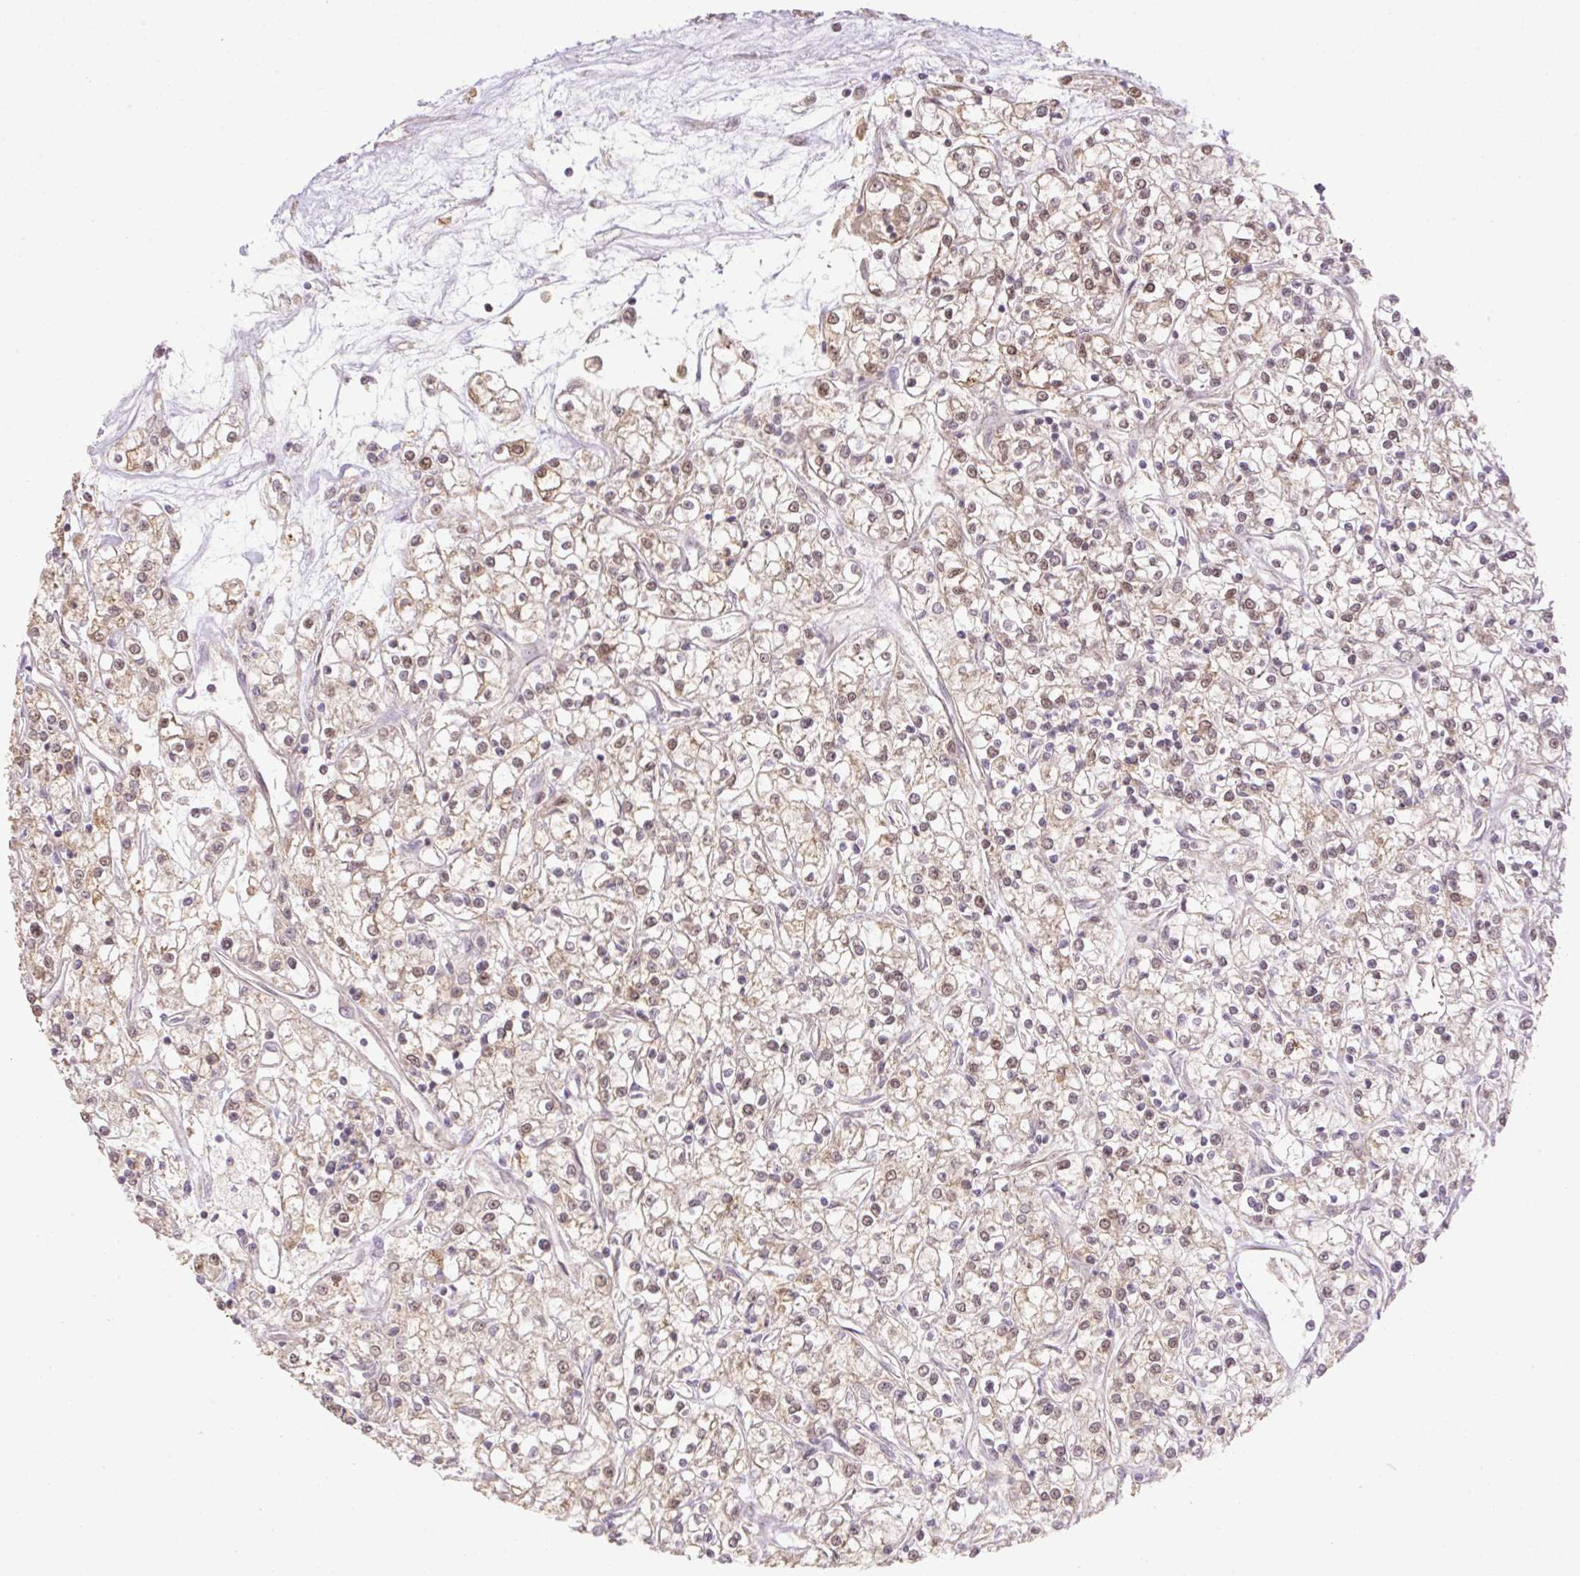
{"staining": {"intensity": "weak", "quantity": "25%-75%", "location": "cytoplasmic/membranous,nuclear"}, "tissue": "renal cancer", "cell_type": "Tumor cells", "image_type": "cancer", "snomed": [{"axis": "morphology", "description": "Adenocarcinoma, NOS"}, {"axis": "topography", "description": "Kidney"}], "caption": "Protein staining exhibits weak cytoplasmic/membranous and nuclear positivity in approximately 25%-75% of tumor cells in renal adenocarcinoma. Immunohistochemistry (ihc) stains the protein of interest in brown and the nuclei are stained blue.", "gene": "VPS25", "patient": {"sex": "female", "age": 59}}